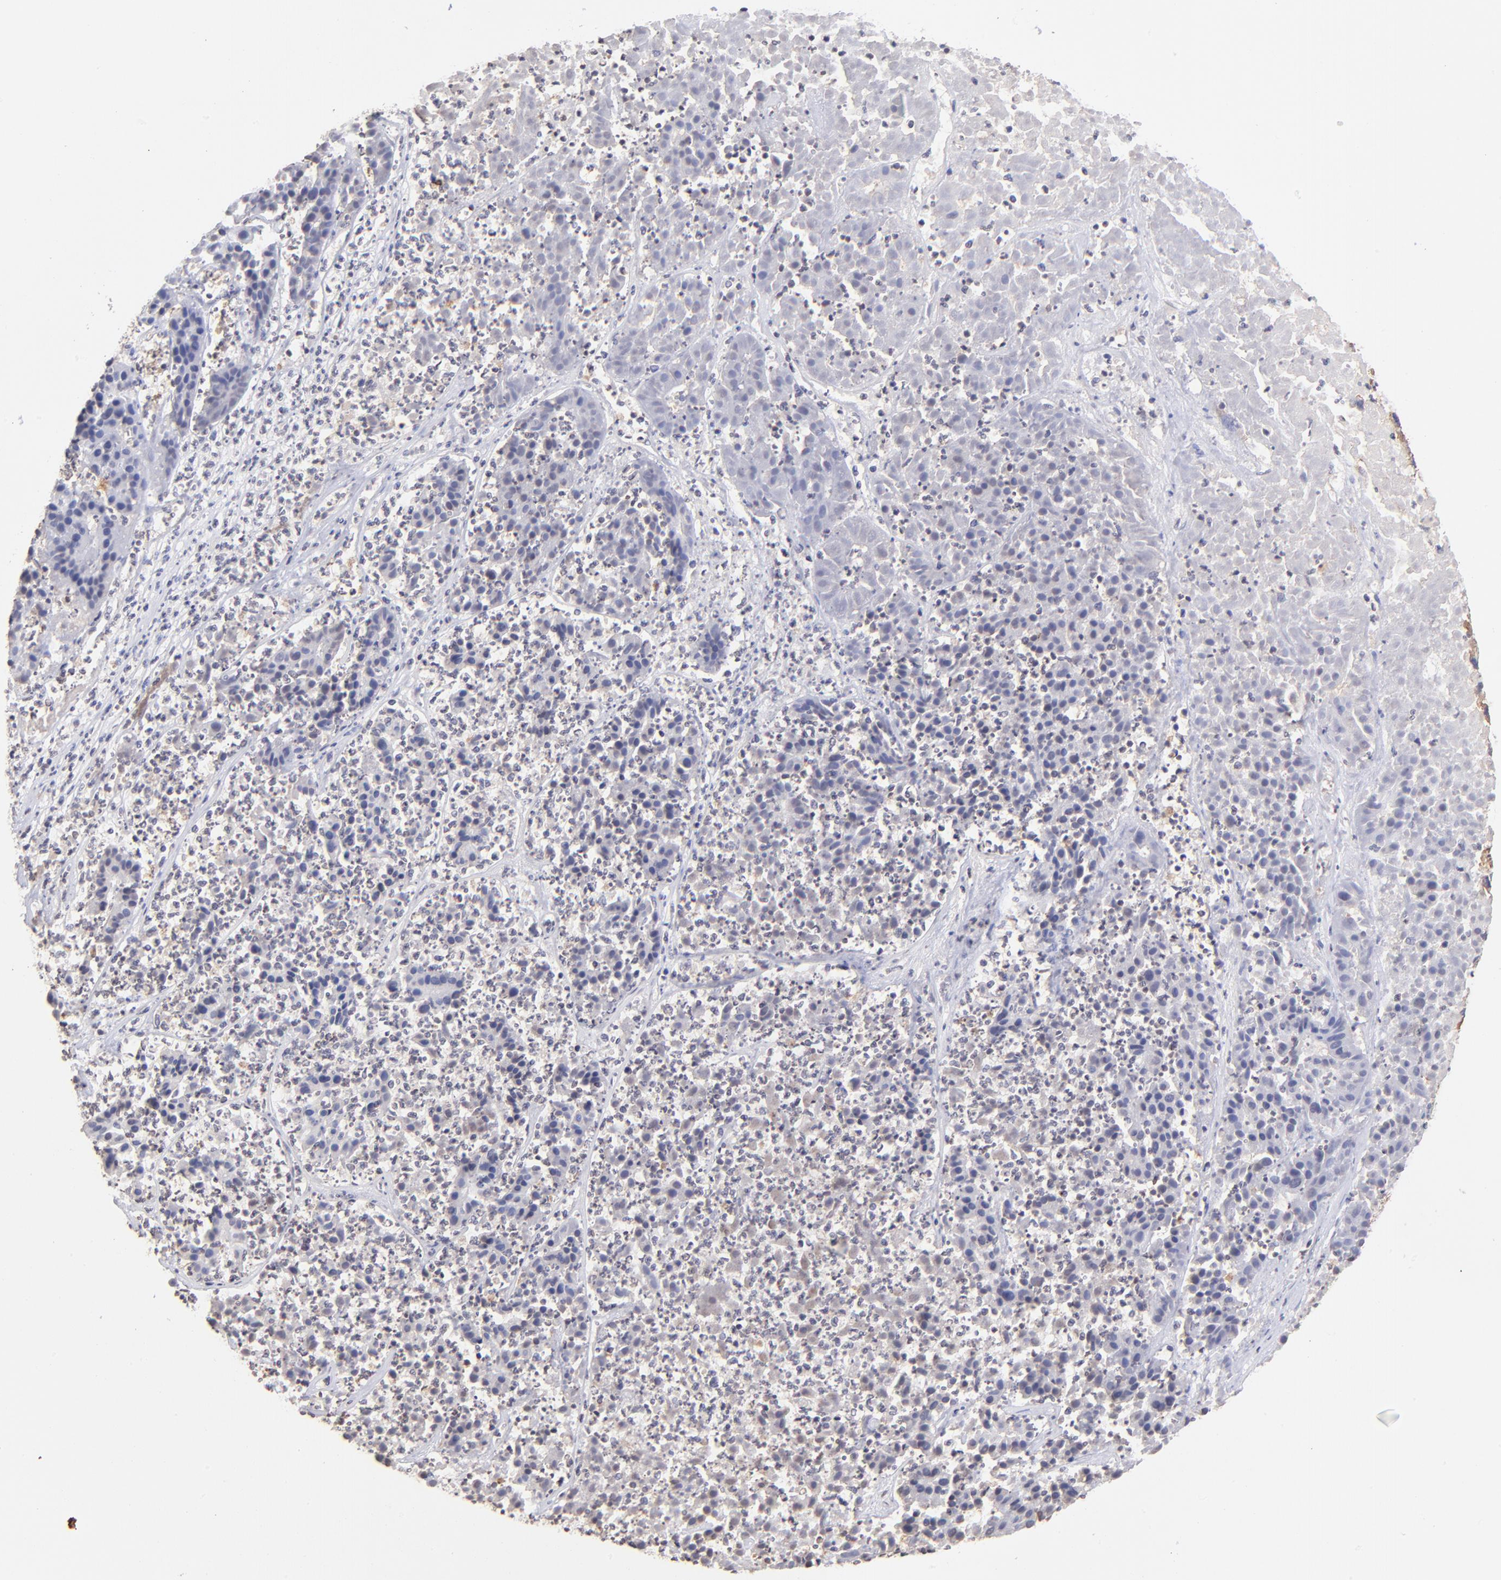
{"staining": {"intensity": "negative", "quantity": "none", "location": "none"}, "tissue": "pancreatic cancer", "cell_type": "Tumor cells", "image_type": "cancer", "snomed": [{"axis": "morphology", "description": "Adenocarcinoma, NOS"}, {"axis": "topography", "description": "Pancreas"}], "caption": "This is a photomicrograph of IHC staining of pancreatic cancer, which shows no positivity in tumor cells.", "gene": "RPL11", "patient": {"sex": "male", "age": 50}}